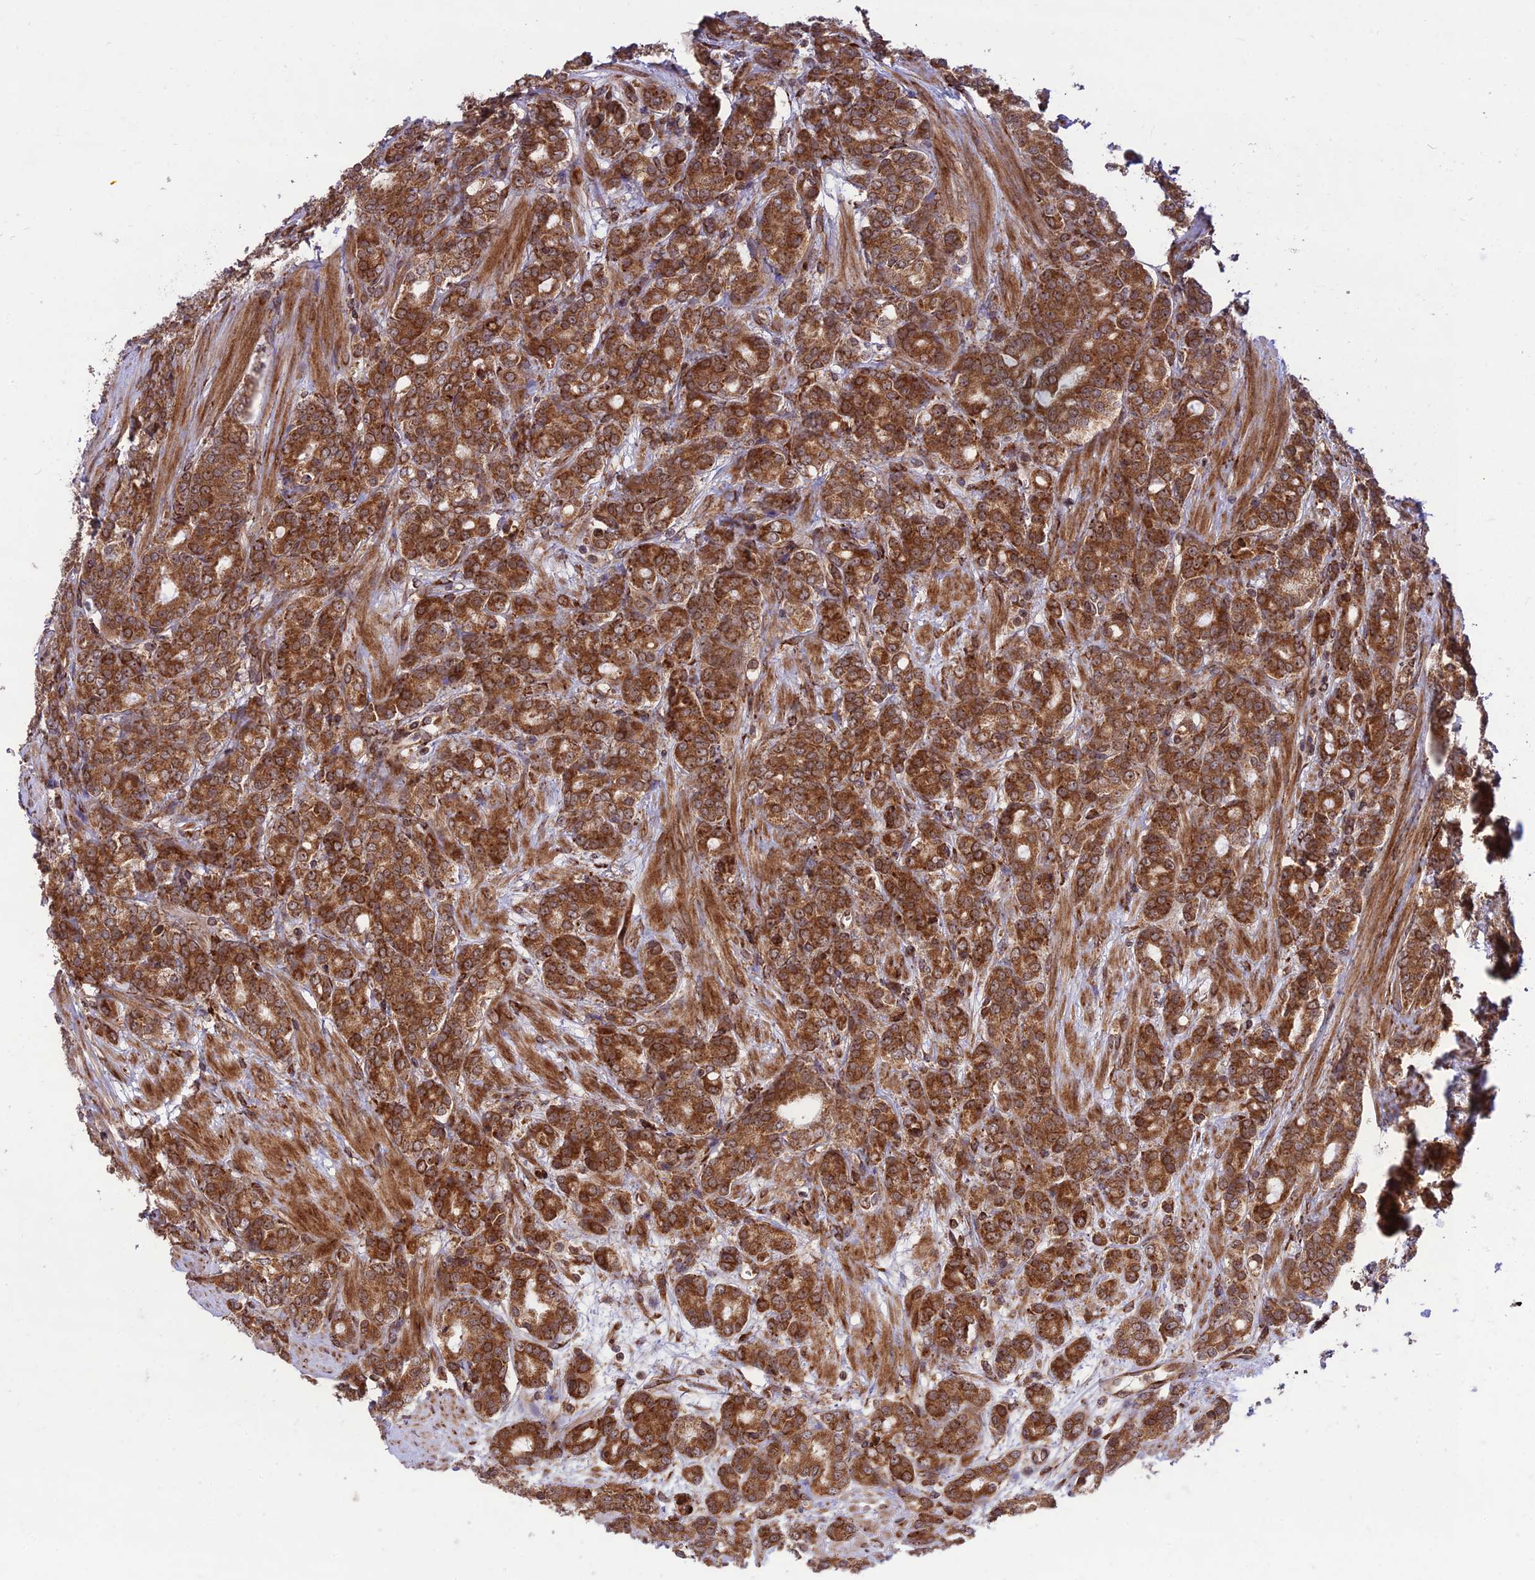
{"staining": {"intensity": "strong", "quantity": ">75%", "location": "cytoplasmic/membranous,nuclear"}, "tissue": "prostate cancer", "cell_type": "Tumor cells", "image_type": "cancer", "snomed": [{"axis": "morphology", "description": "Adenocarcinoma, High grade"}, {"axis": "topography", "description": "Prostate"}], "caption": "Strong cytoplasmic/membranous and nuclear protein expression is appreciated in about >75% of tumor cells in prostate cancer.", "gene": "CRTAP", "patient": {"sex": "male", "age": 62}}